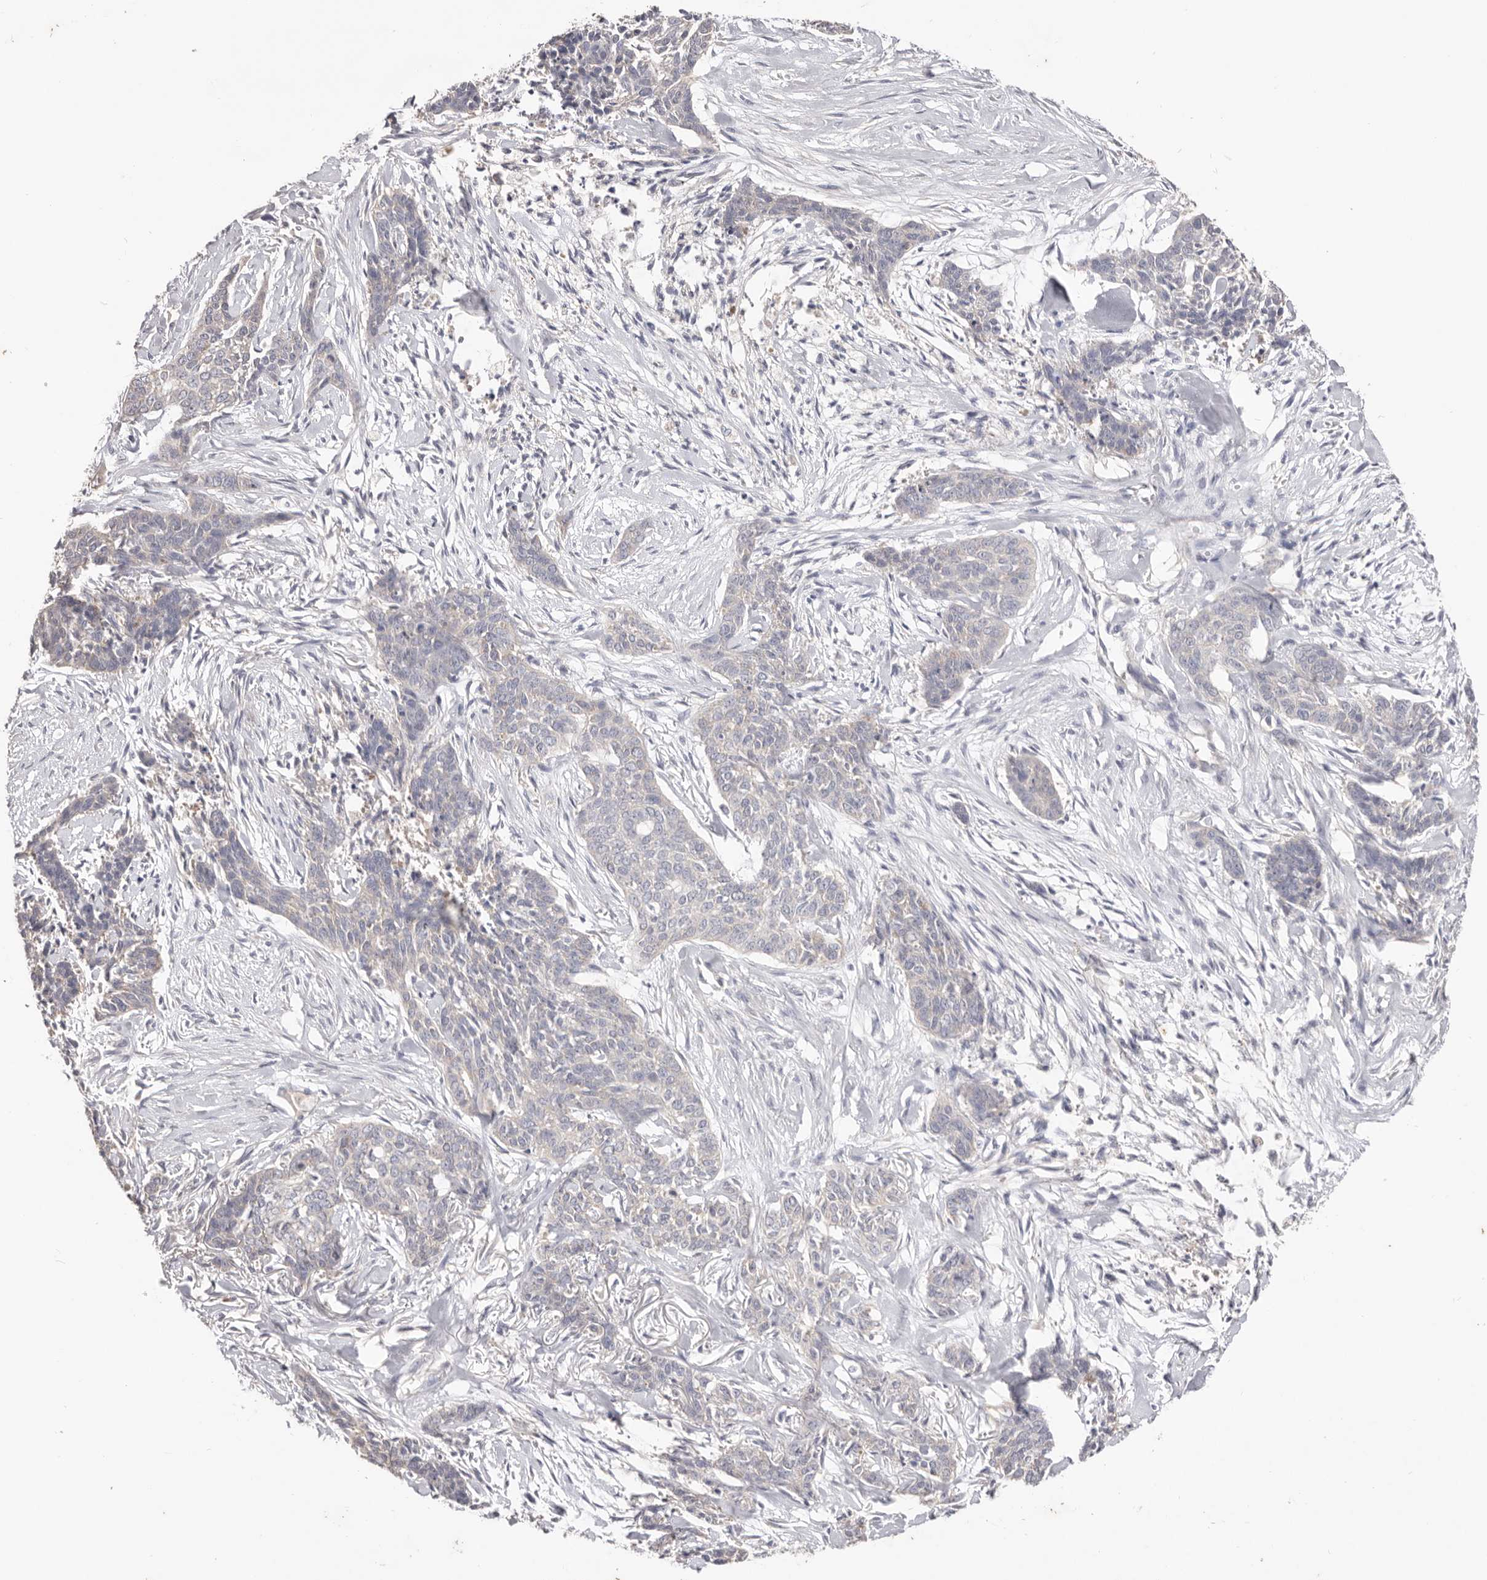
{"staining": {"intensity": "negative", "quantity": "none", "location": "none"}, "tissue": "skin cancer", "cell_type": "Tumor cells", "image_type": "cancer", "snomed": [{"axis": "morphology", "description": "Basal cell carcinoma"}, {"axis": "topography", "description": "Skin"}], "caption": "This image is of skin cancer stained with immunohistochemistry to label a protein in brown with the nuclei are counter-stained blue. There is no positivity in tumor cells. Nuclei are stained in blue.", "gene": "HCAR2", "patient": {"sex": "female", "age": 64}}